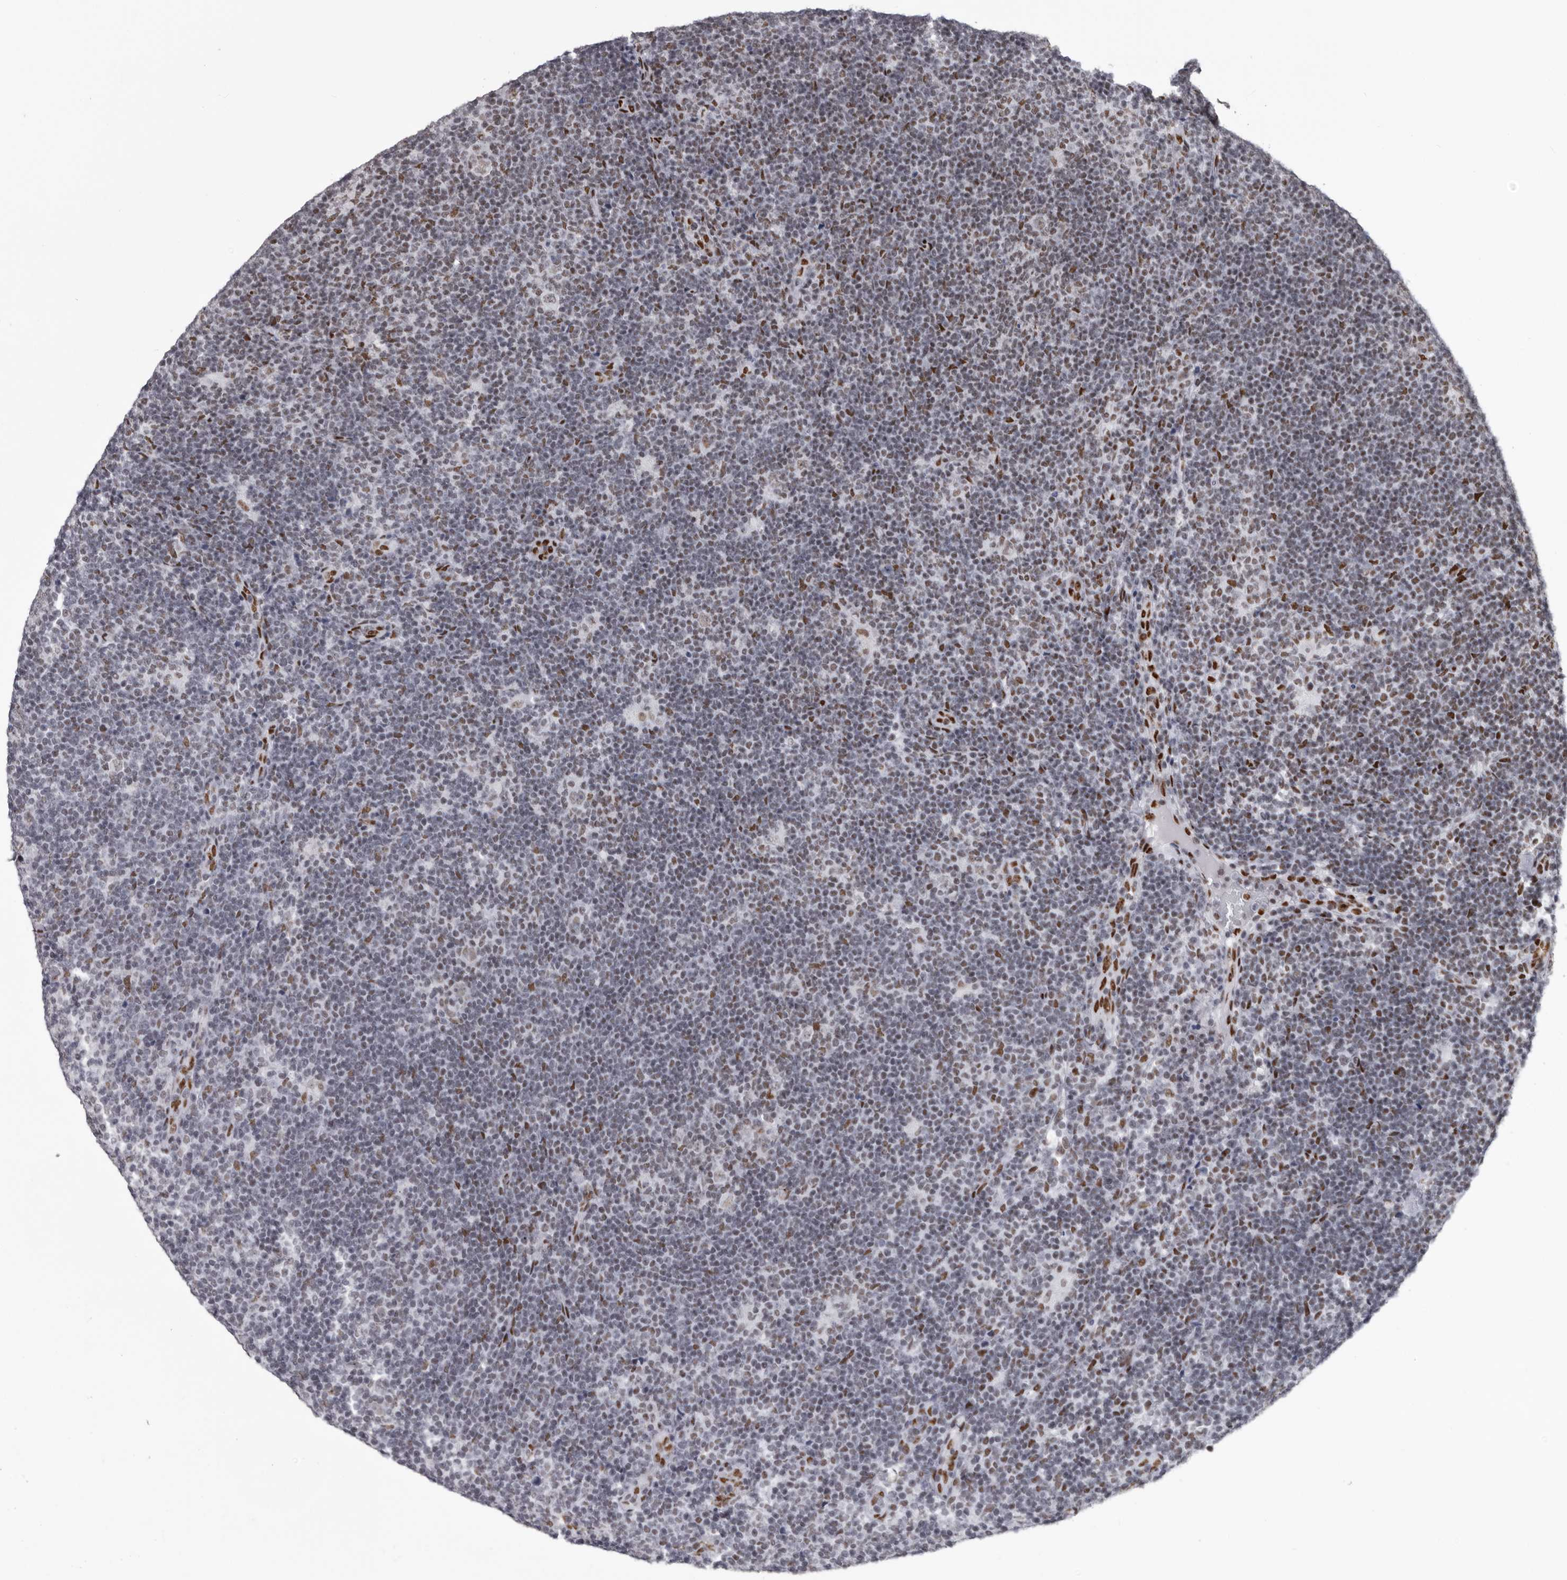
{"staining": {"intensity": "weak", "quantity": "<25%", "location": "nuclear"}, "tissue": "lymphoma", "cell_type": "Tumor cells", "image_type": "cancer", "snomed": [{"axis": "morphology", "description": "Hodgkin's disease, NOS"}, {"axis": "topography", "description": "Lymph node"}], "caption": "The micrograph exhibits no staining of tumor cells in Hodgkin's disease.", "gene": "NUMA1", "patient": {"sex": "female", "age": 57}}